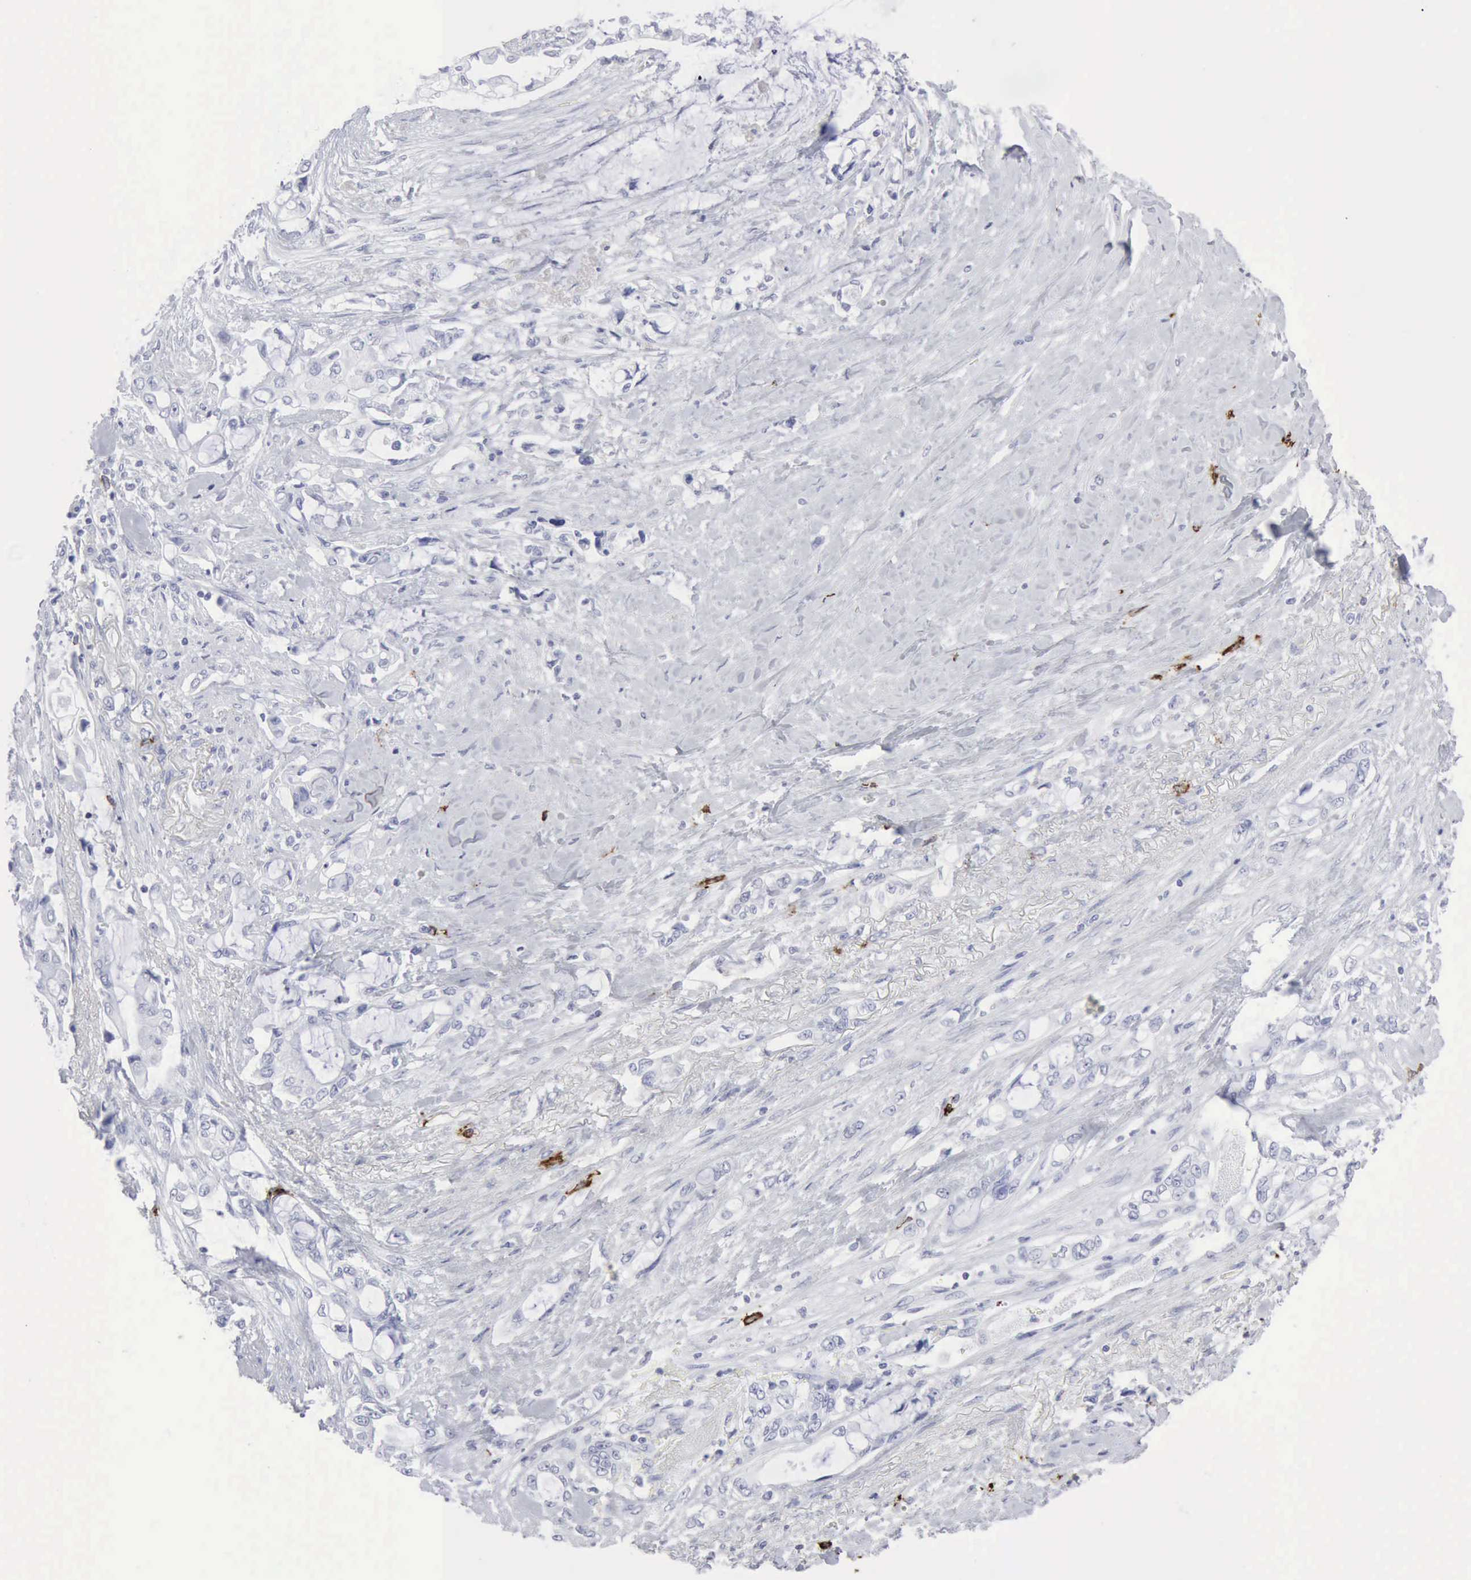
{"staining": {"intensity": "negative", "quantity": "none", "location": "none"}, "tissue": "pancreatic cancer", "cell_type": "Tumor cells", "image_type": "cancer", "snomed": [{"axis": "morphology", "description": "Adenocarcinoma, NOS"}, {"axis": "topography", "description": "Pancreas"}], "caption": "The immunohistochemistry (IHC) micrograph has no significant expression in tumor cells of pancreatic cancer (adenocarcinoma) tissue.", "gene": "CMA1", "patient": {"sex": "female", "age": 70}}